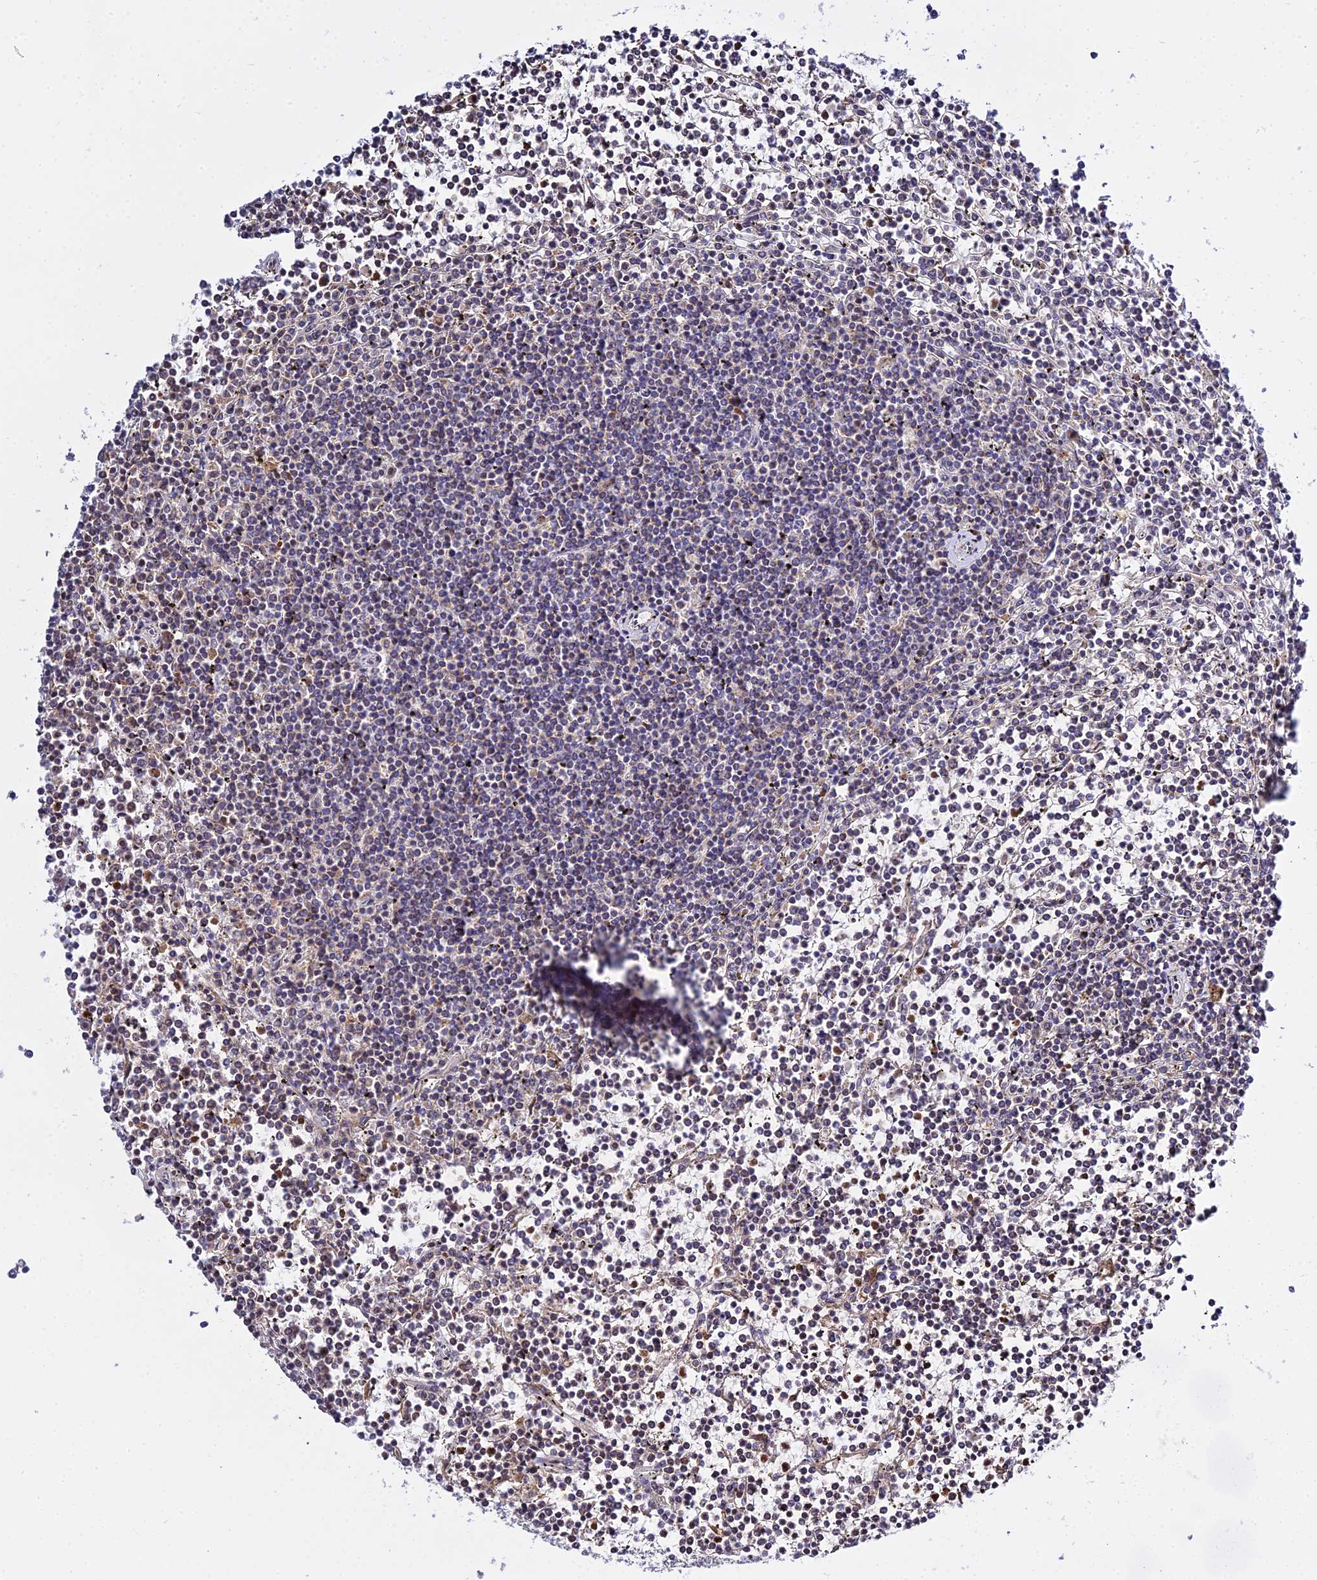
{"staining": {"intensity": "negative", "quantity": "none", "location": "none"}, "tissue": "lymphoma", "cell_type": "Tumor cells", "image_type": "cancer", "snomed": [{"axis": "morphology", "description": "Malignant lymphoma, non-Hodgkin's type, Low grade"}, {"axis": "topography", "description": "Spleen"}], "caption": "Immunohistochemistry (IHC) image of neoplastic tissue: human lymphoma stained with DAB shows no significant protein positivity in tumor cells.", "gene": "TYW5", "patient": {"sex": "female", "age": 19}}